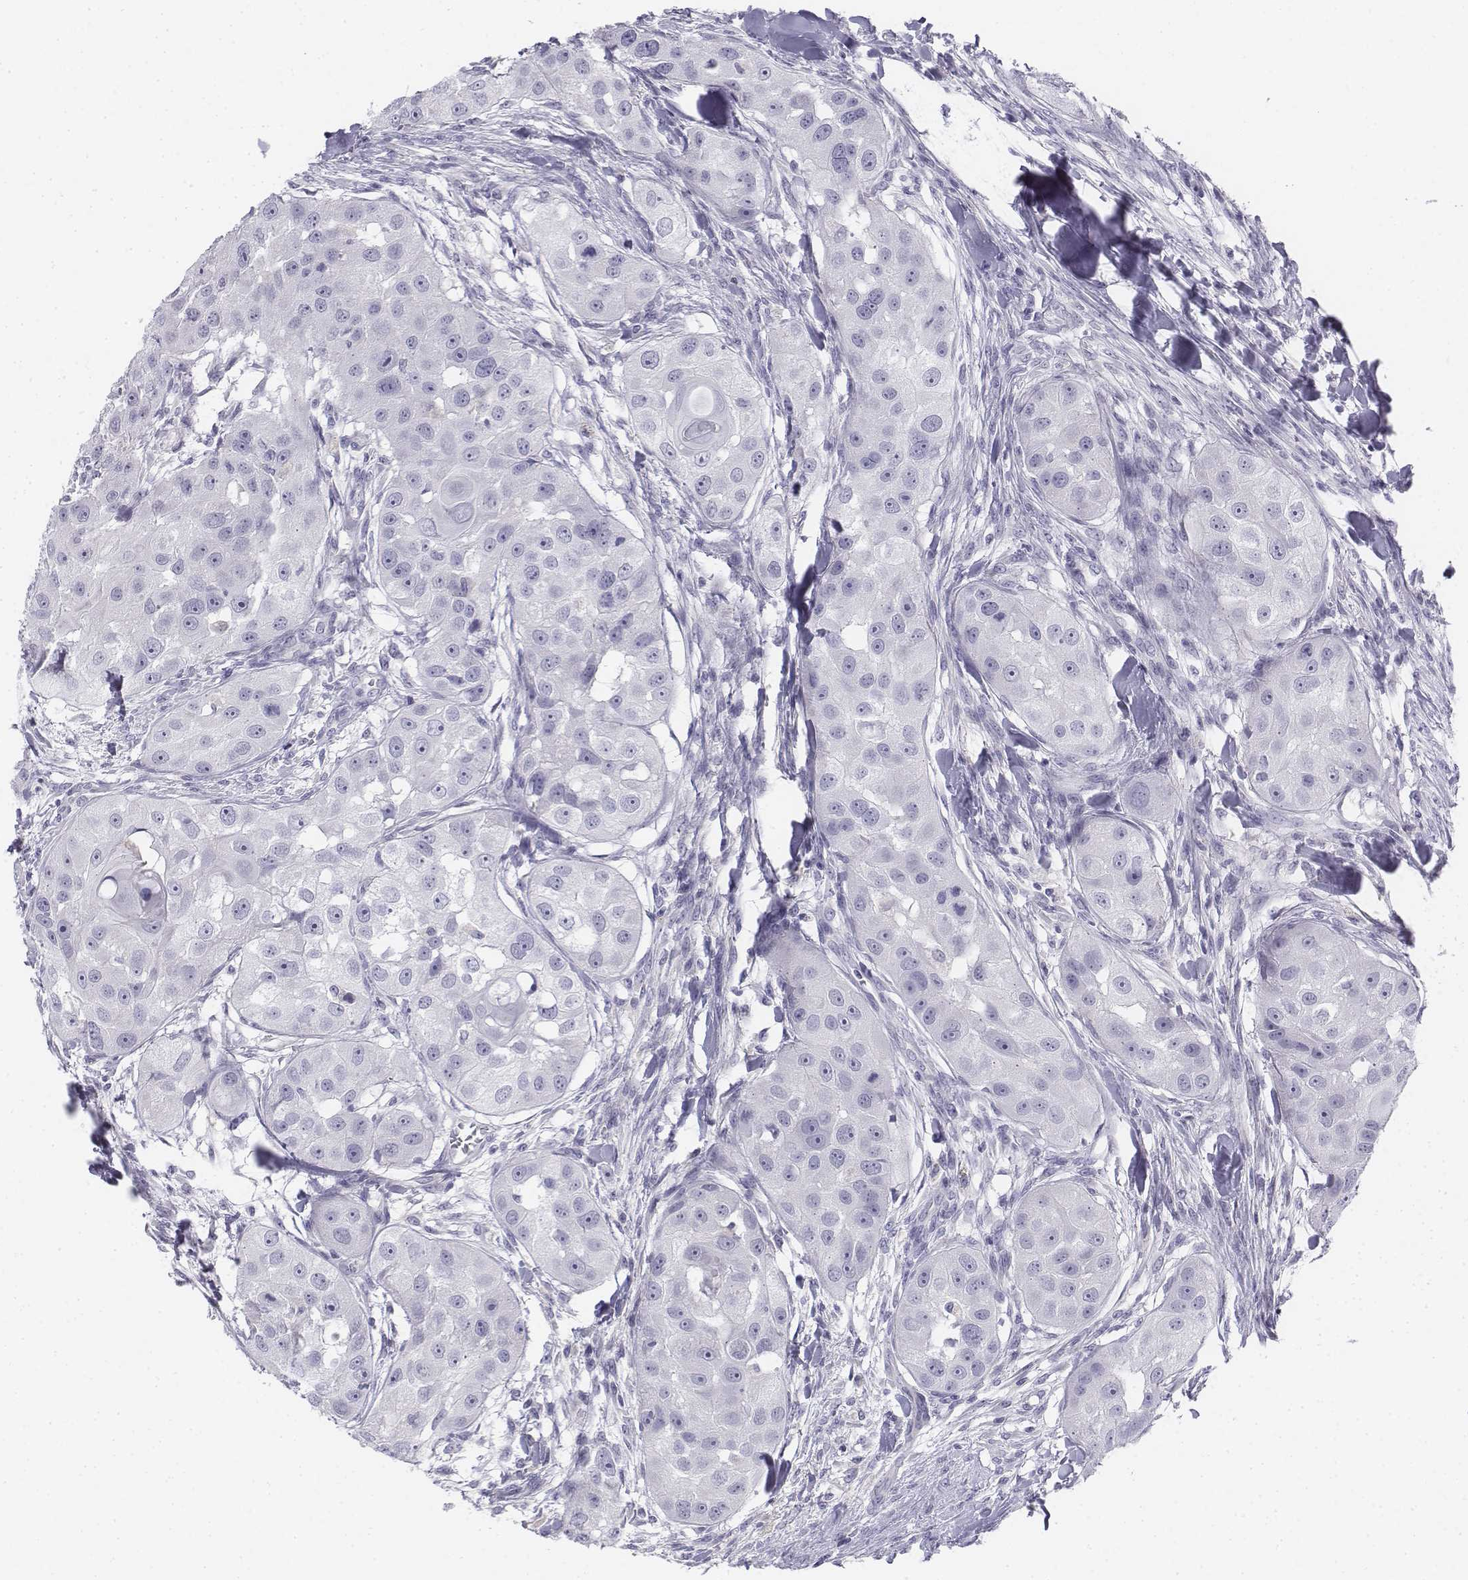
{"staining": {"intensity": "negative", "quantity": "none", "location": "none"}, "tissue": "head and neck cancer", "cell_type": "Tumor cells", "image_type": "cancer", "snomed": [{"axis": "morphology", "description": "Squamous cell carcinoma, NOS"}, {"axis": "topography", "description": "Head-Neck"}], "caption": "A high-resolution photomicrograph shows immunohistochemistry (IHC) staining of head and neck cancer (squamous cell carcinoma), which displays no significant positivity in tumor cells.", "gene": "TH", "patient": {"sex": "male", "age": 51}}